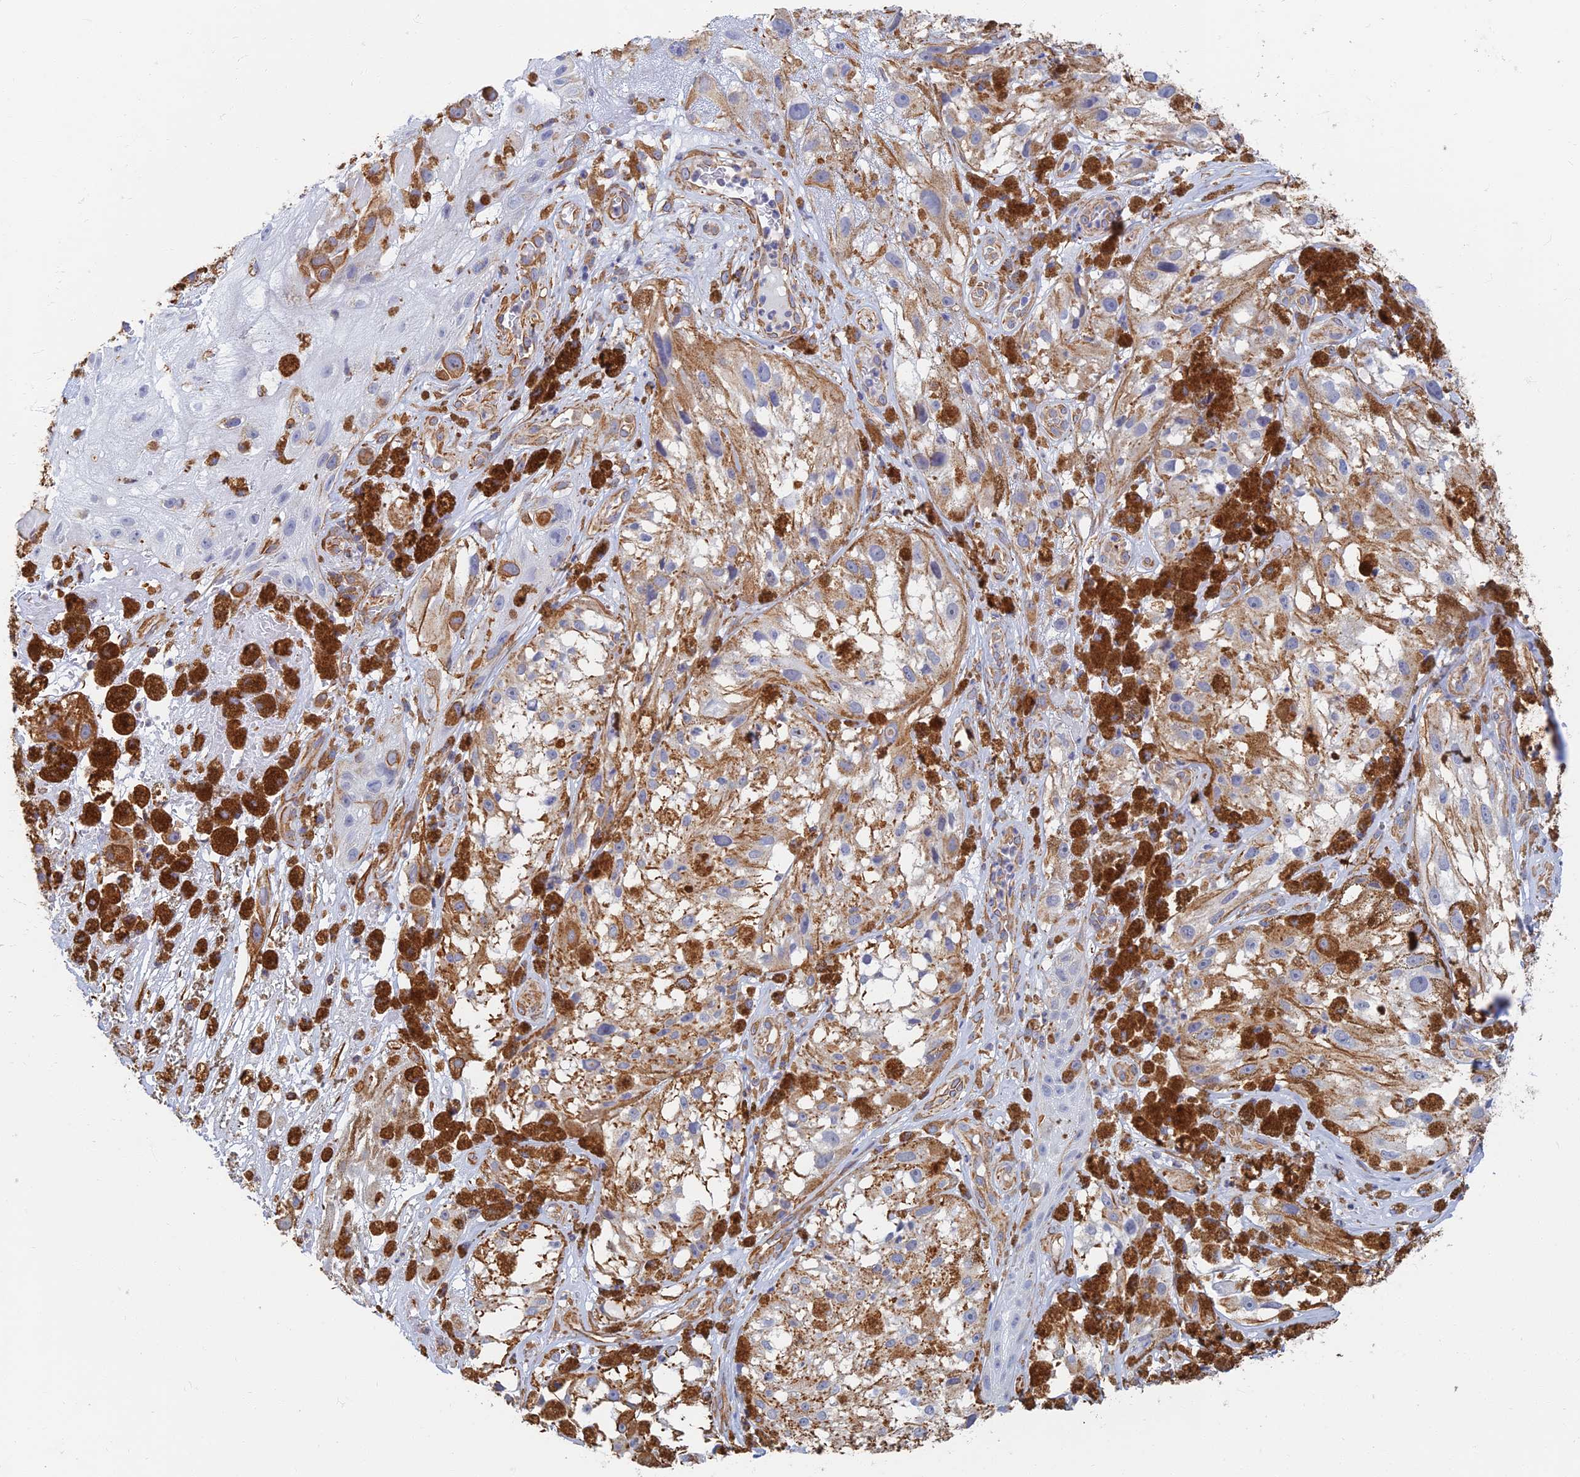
{"staining": {"intensity": "moderate", "quantity": ">75%", "location": "cytoplasmic/membranous"}, "tissue": "melanoma", "cell_type": "Tumor cells", "image_type": "cancer", "snomed": [{"axis": "morphology", "description": "Malignant melanoma, NOS"}, {"axis": "topography", "description": "Skin"}], "caption": "An image of melanoma stained for a protein reveals moderate cytoplasmic/membranous brown staining in tumor cells.", "gene": "RMC1", "patient": {"sex": "male", "age": 88}}